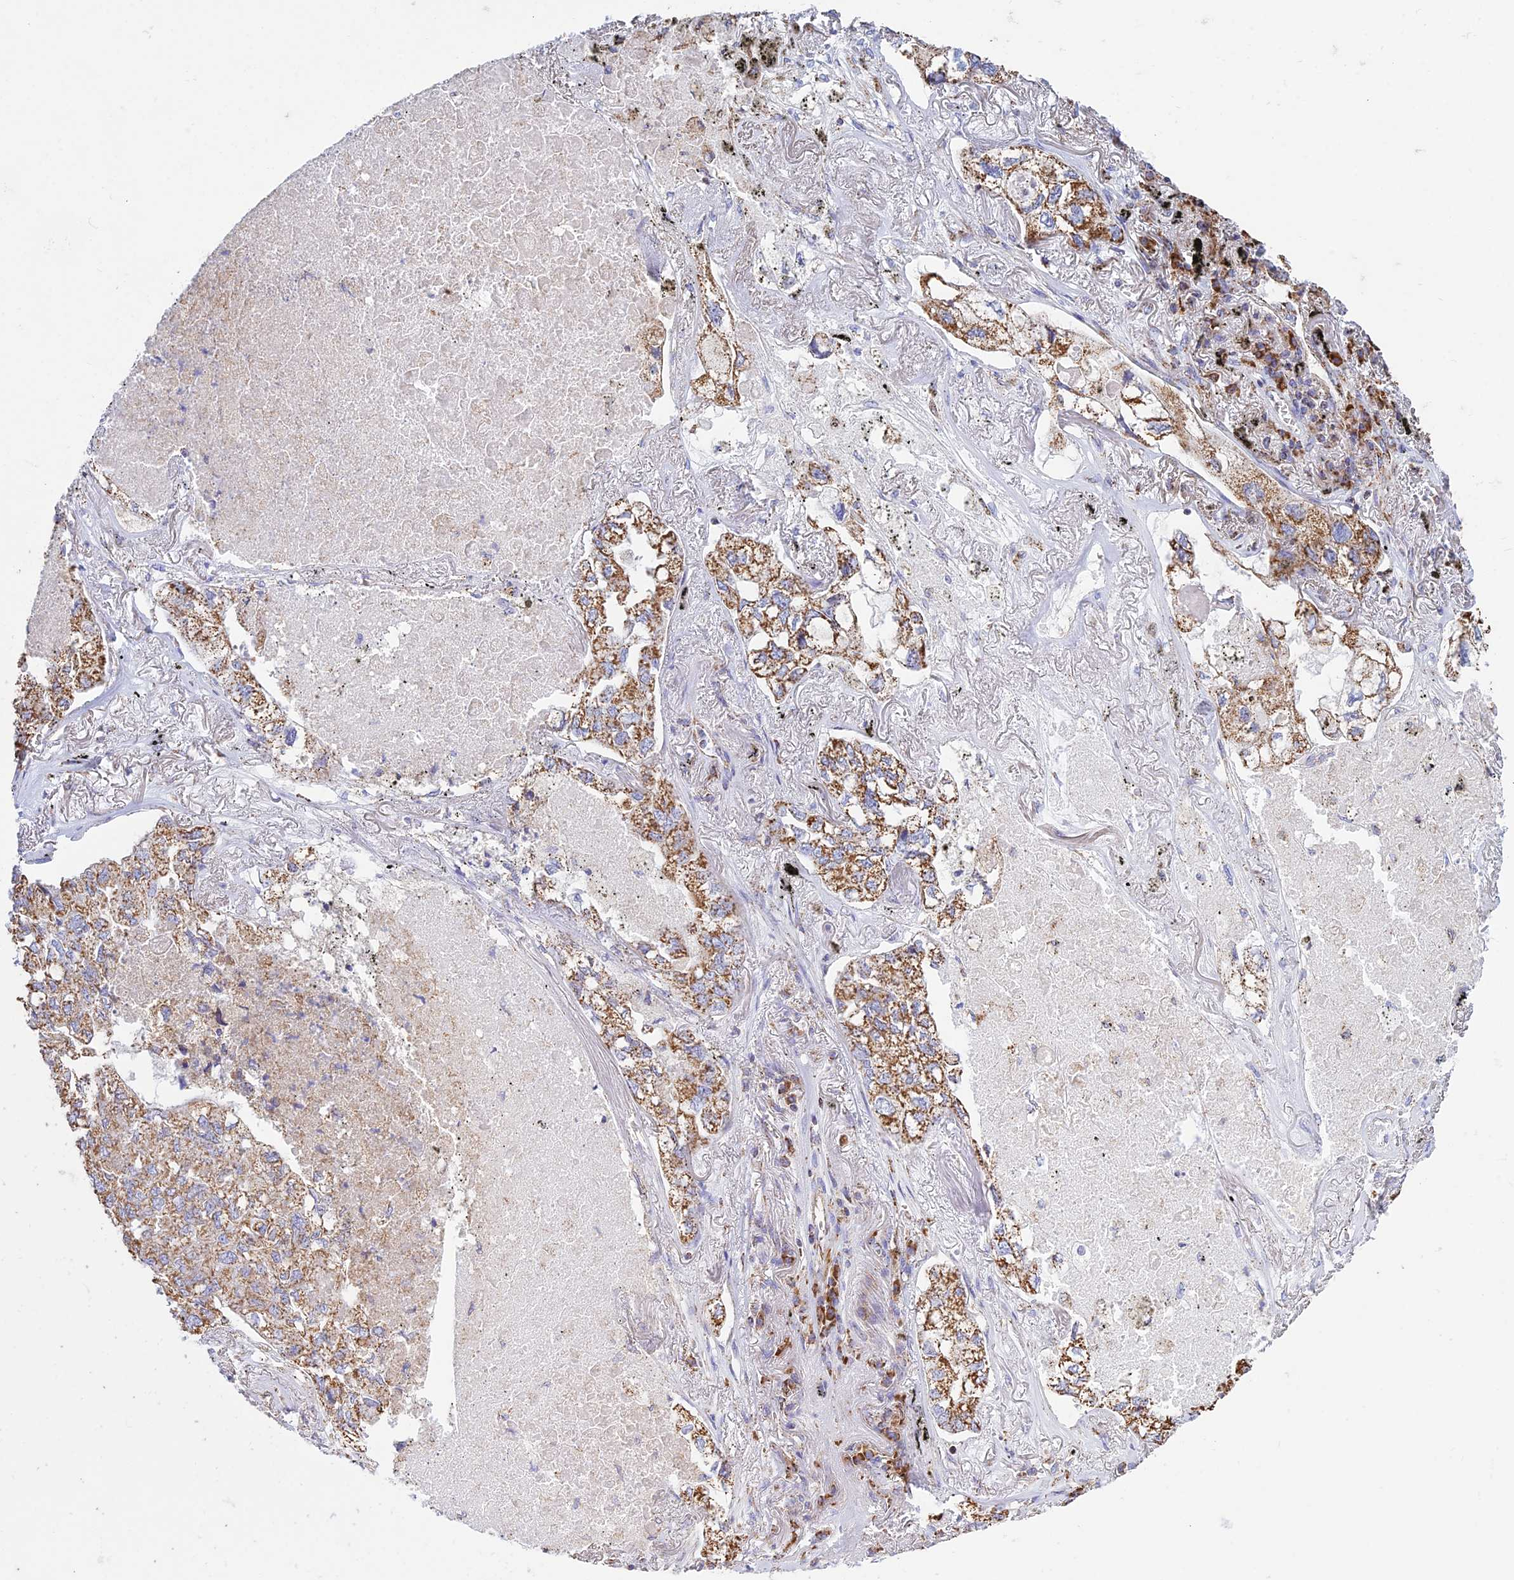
{"staining": {"intensity": "moderate", "quantity": ">75%", "location": "cytoplasmic/membranous"}, "tissue": "lung cancer", "cell_type": "Tumor cells", "image_type": "cancer", "snomed": [{"axis": "morphology", "description": "Adenocarcinoma, NOS"}, {"axis": "topography", "description": "Lung"}], "caption": "About >75% of tumor cells in lung cancer (adenocarcinoma) demonstrate moderate cytoplasmic/membranous protein staining as visualized by brown immunohistochemical staining.", "gene": "OR2W3", "patient": {"sex": "male", "age": 65}}